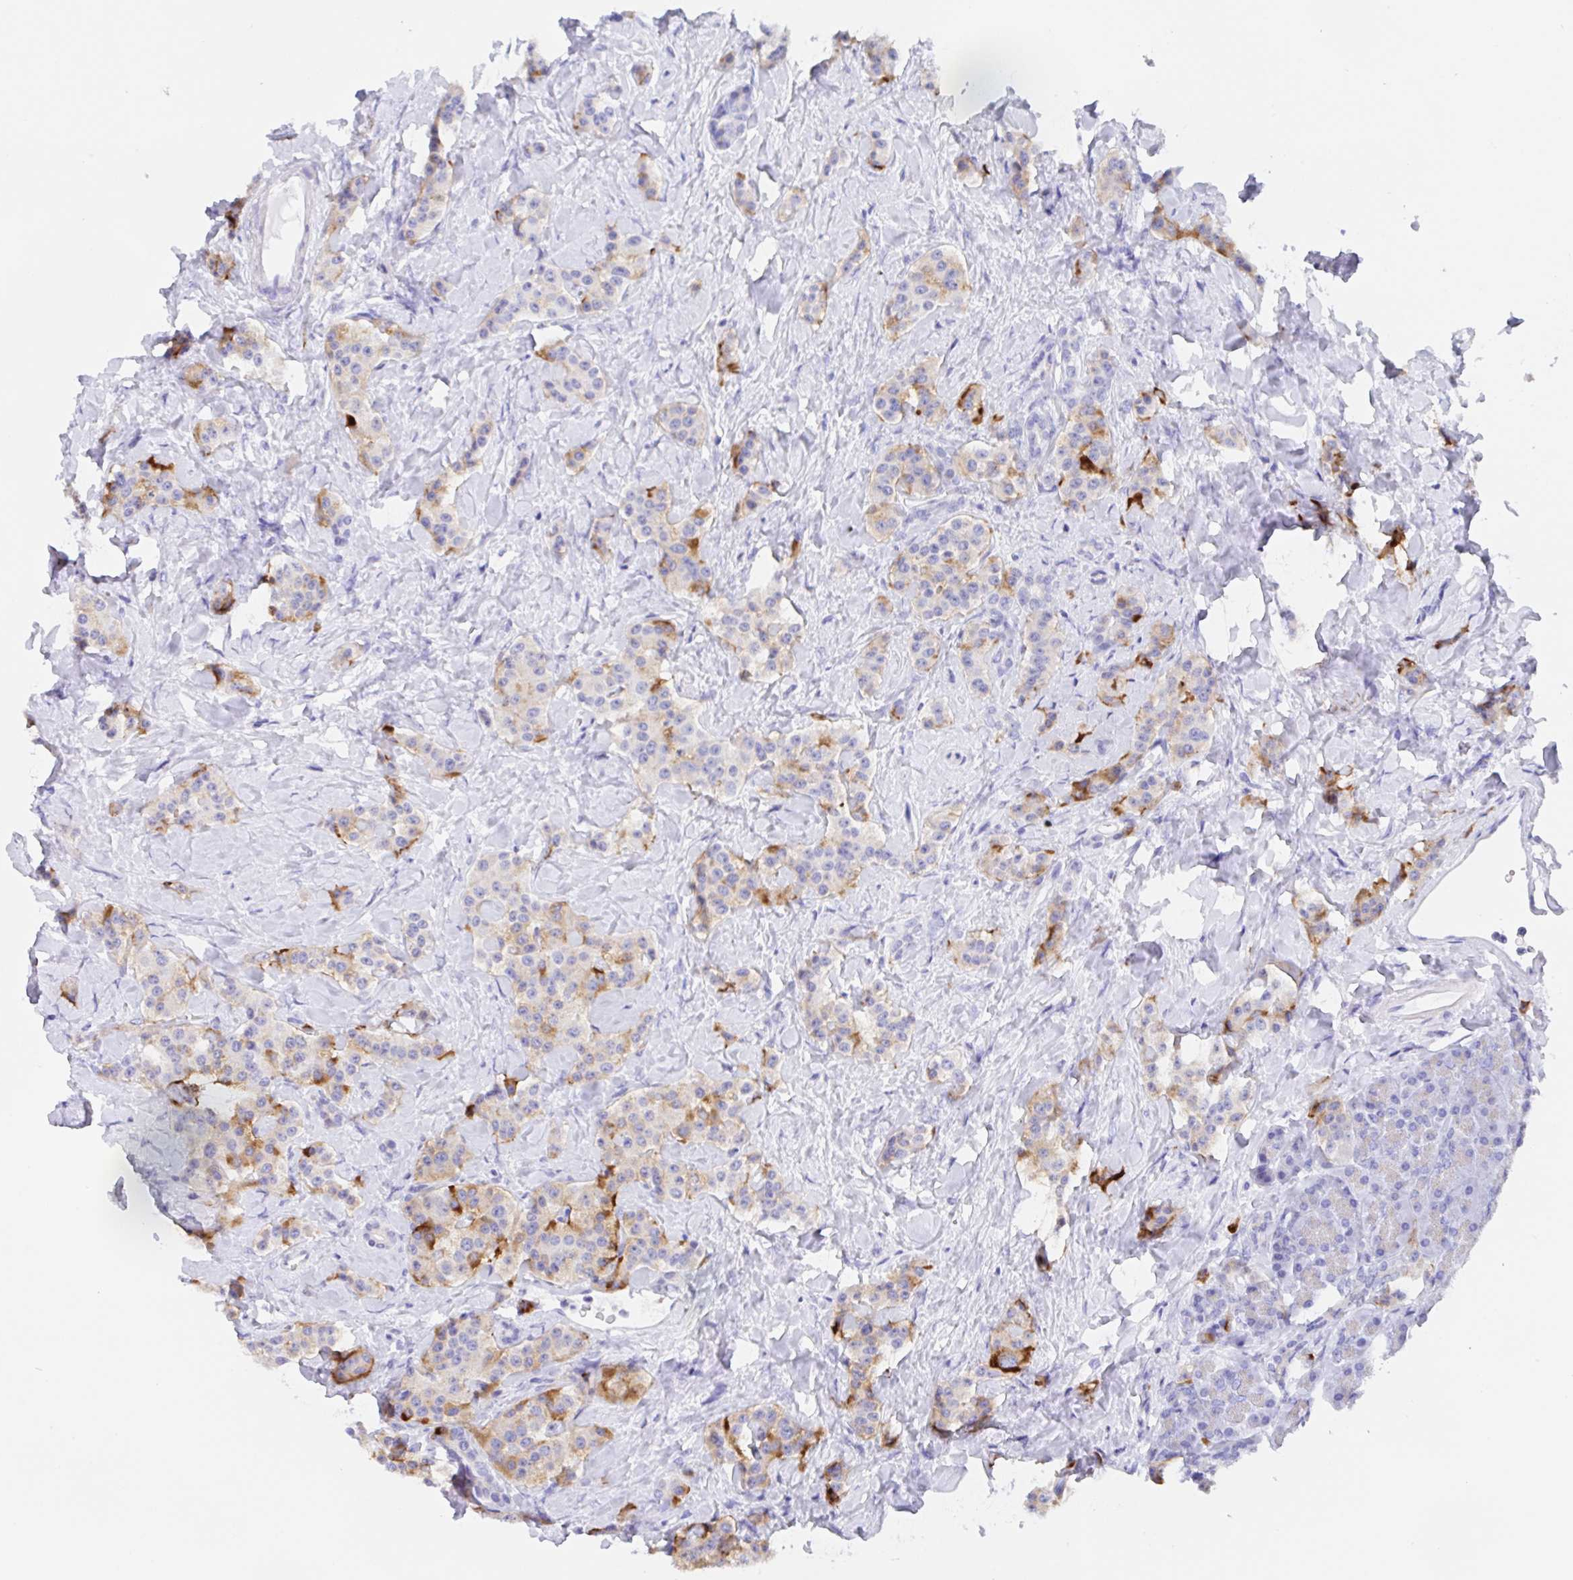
{"staining": {"intensity": "moderate", "quantity": "25%-75%", "location": "cytoplasmic/membranous"}, "tissue": "carcinoid", "cell_type": "Tumor cells", "image_type": "cancer", "snomed": [{"axis": "morphology", "description": "Normal tissue, NOS"}, {"axis": "morphology", "description": "Carcinoid, malignant, NOS"}, {"axis": "topography", "description": "Pancreas"}], "caption": "The photomicrograph shows immunohistochemical staining of carcinoid (malignant). There is moderate cytoplasmic/membranous staining is identified in about 25%-75% of tumor cells.", "gene": "SCG3", "patient": {"sex": "male", "age": 36}}